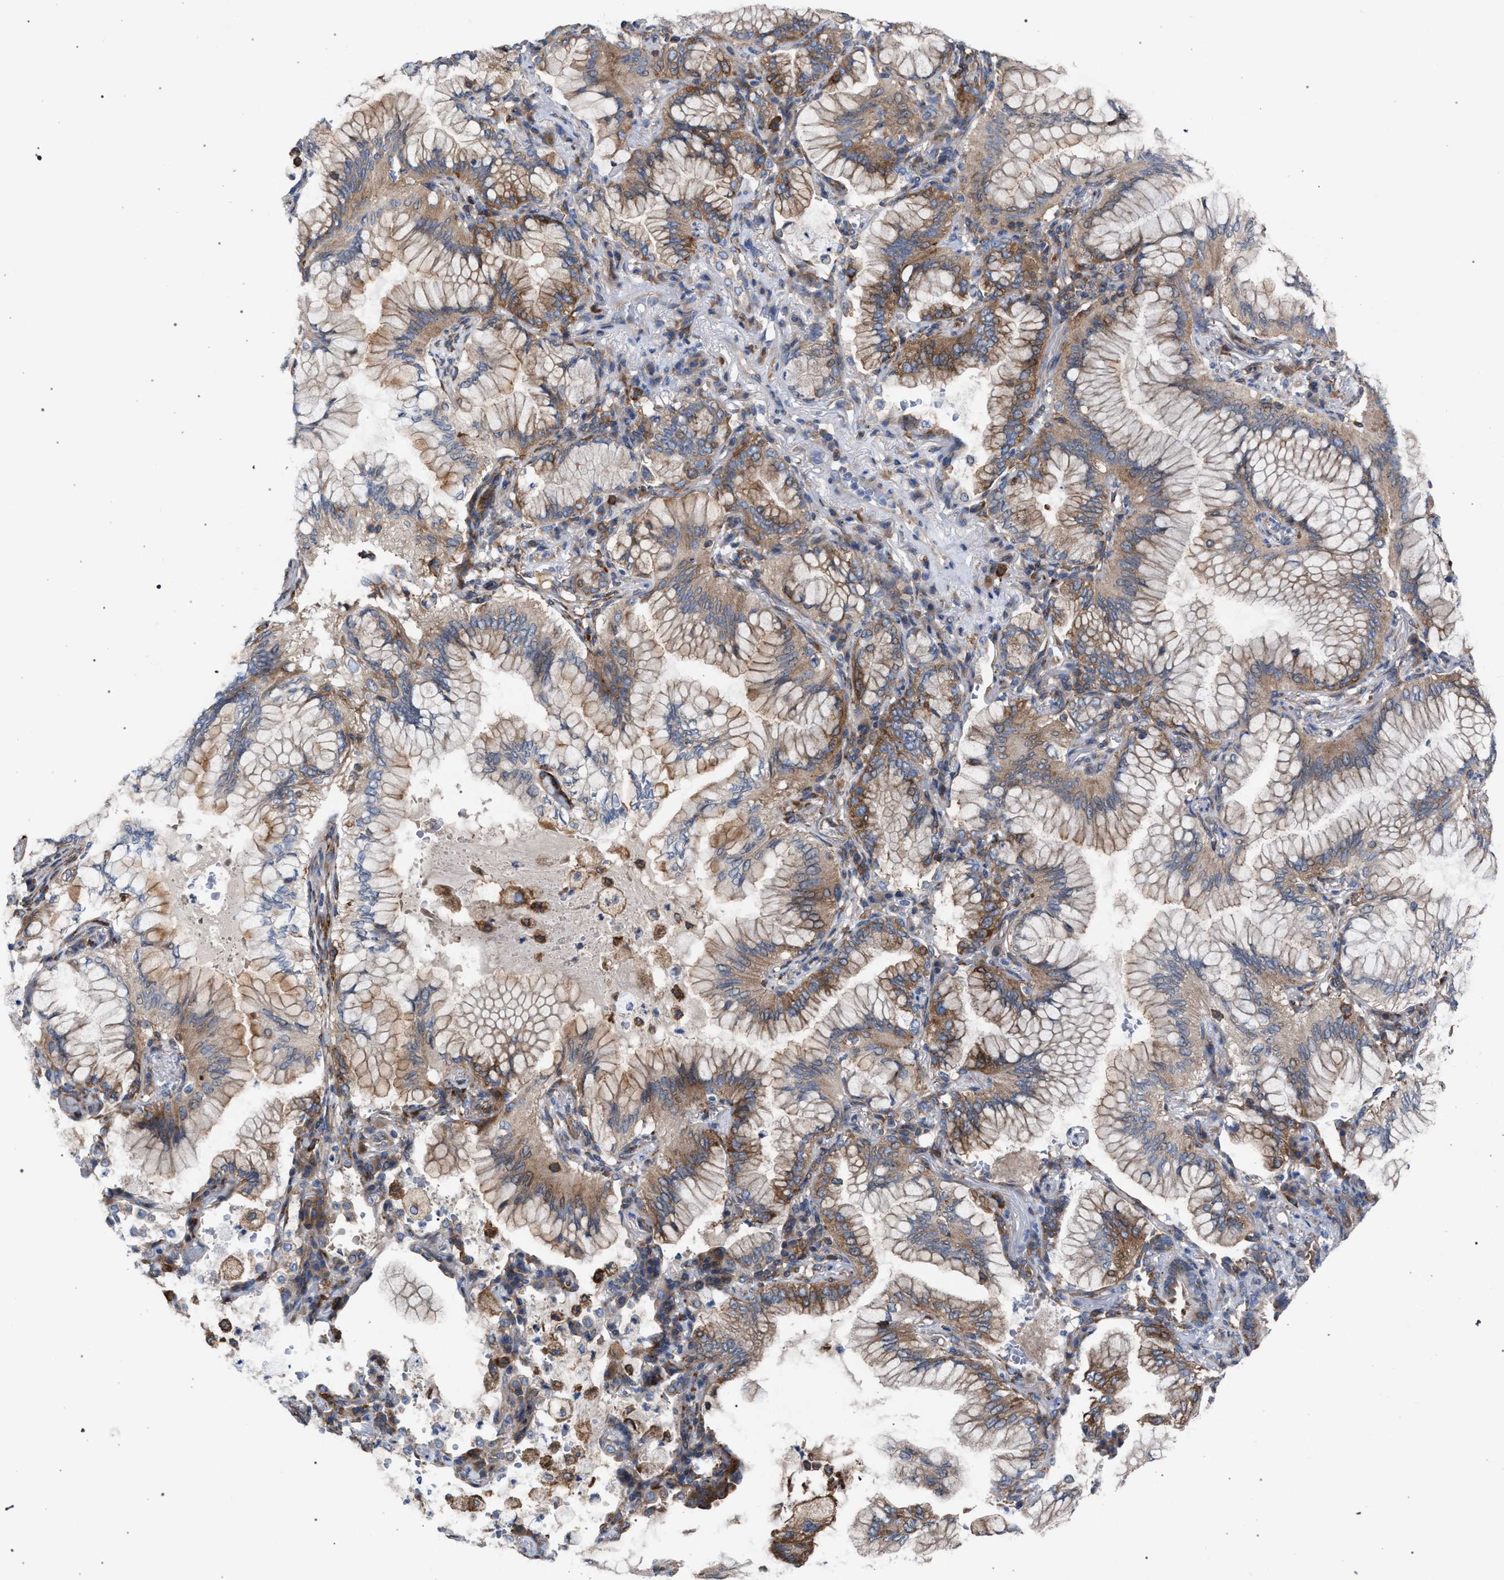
{"staining": {"intensity": "moderate", "quantity": ">75%", "location": "cytoplasmic/membranous"}, "tissue": "lung cancer", "cell_type": "Tumor cells", "image_type": "cancer", "snomed": [{"axis": "morphology", "description": "Adenocarcinoma, NOS"}, {"axis": "topography", "description": "Lung"}], "caption": "Human adenocarcinoma (lung) stained with a protein marker displays moderate staining in tumor cells.", "gene": "CDR2L", "patient": {"sex": "female", "age": 70}}